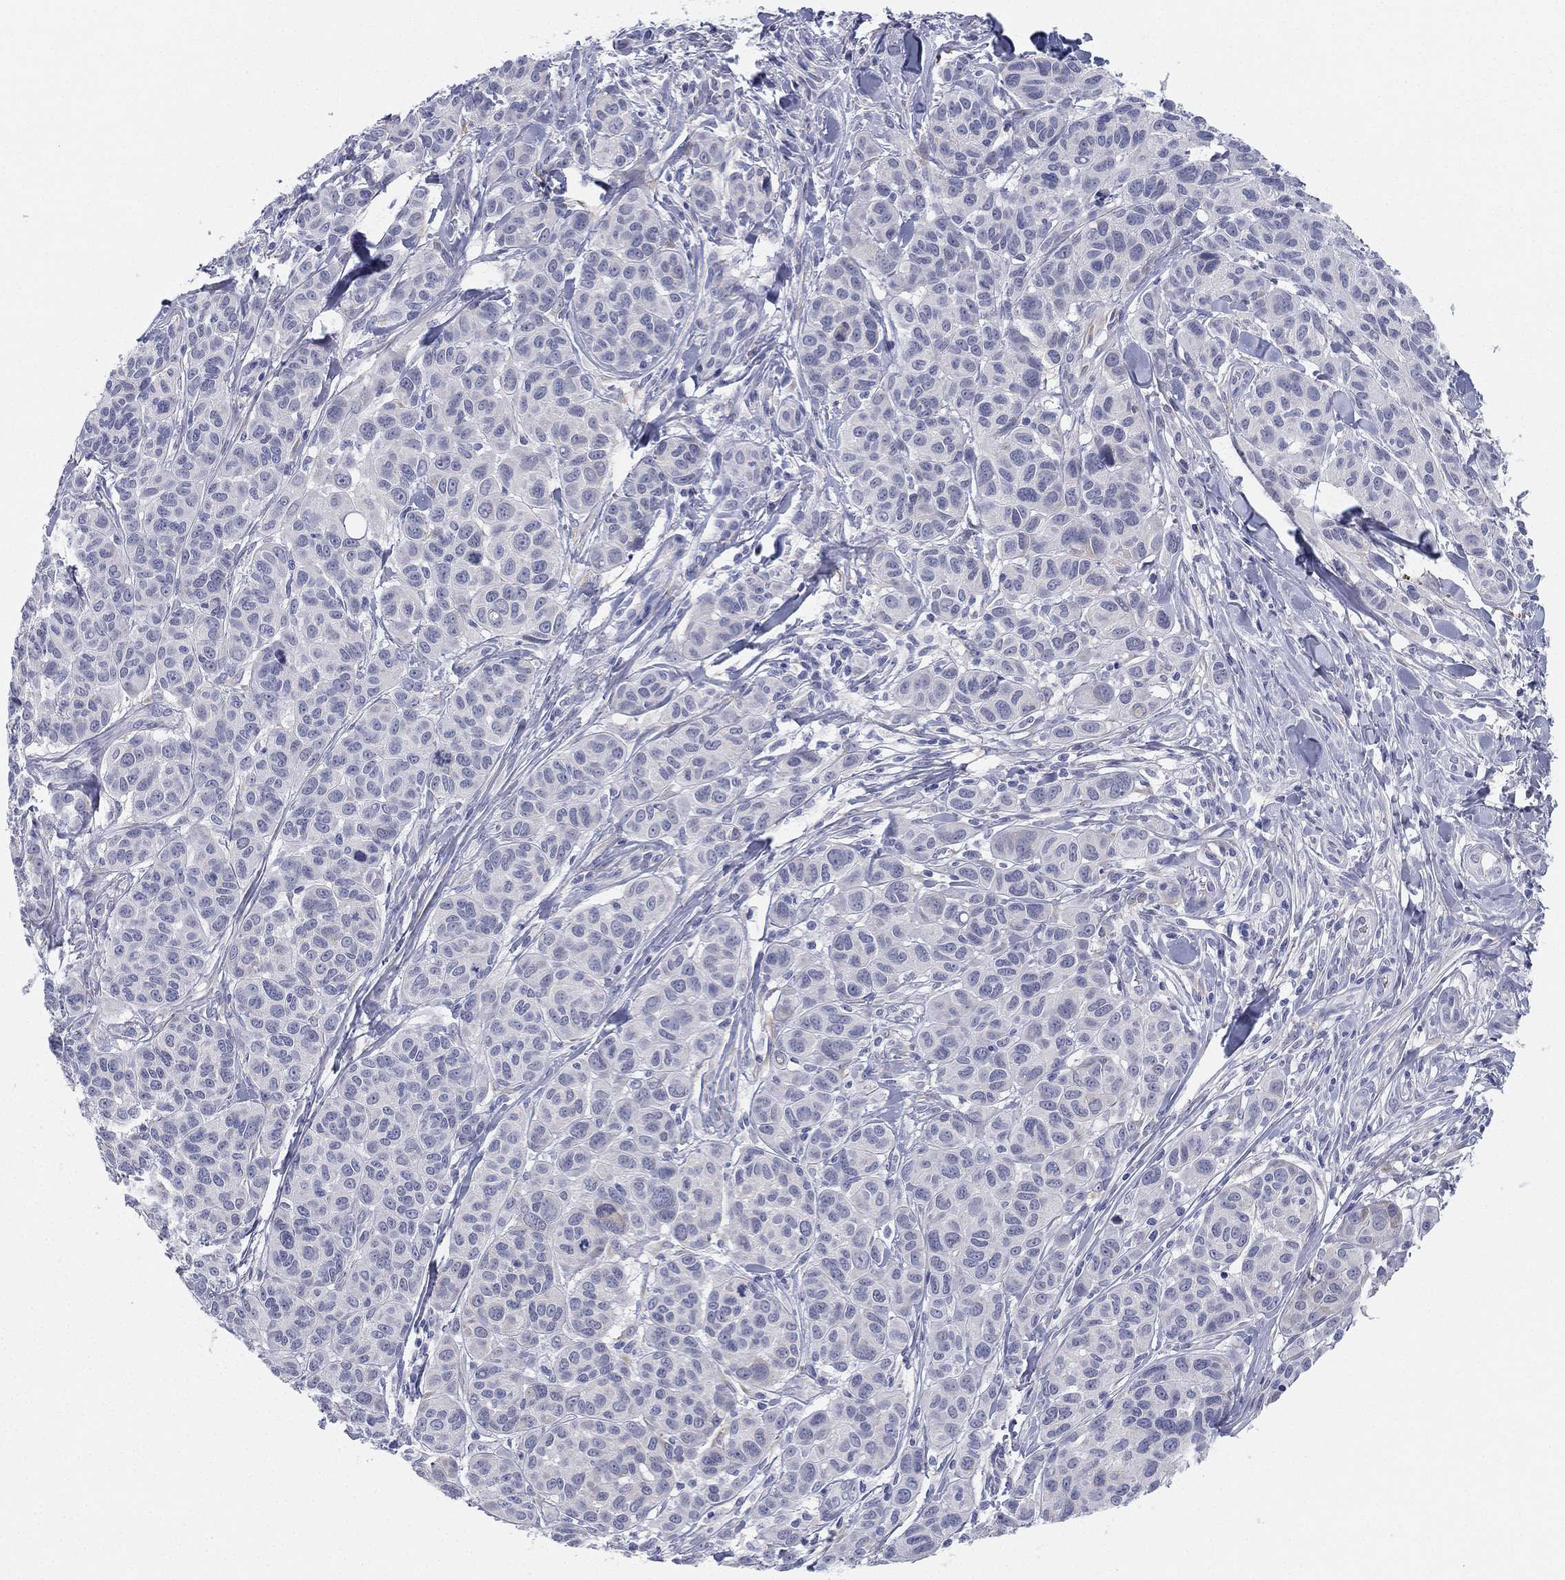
{"staining": {"intensity": "negative", "quantity": "none", "location": "none"}, "tissue": "melanoma", "cell_type": "Tumor cells", "image_type": "cancer", "snomed": [{"axis": "morphology", "description": "Malignant melanoma, NOS"}, {"axis": "topography", "description": "Skin"}], "caption": "A histopathology image of human malignant melanoma is negative for staining in tumor cells.", "gene": "MLF1", "patient": {"sex": "male", "age": 79}}